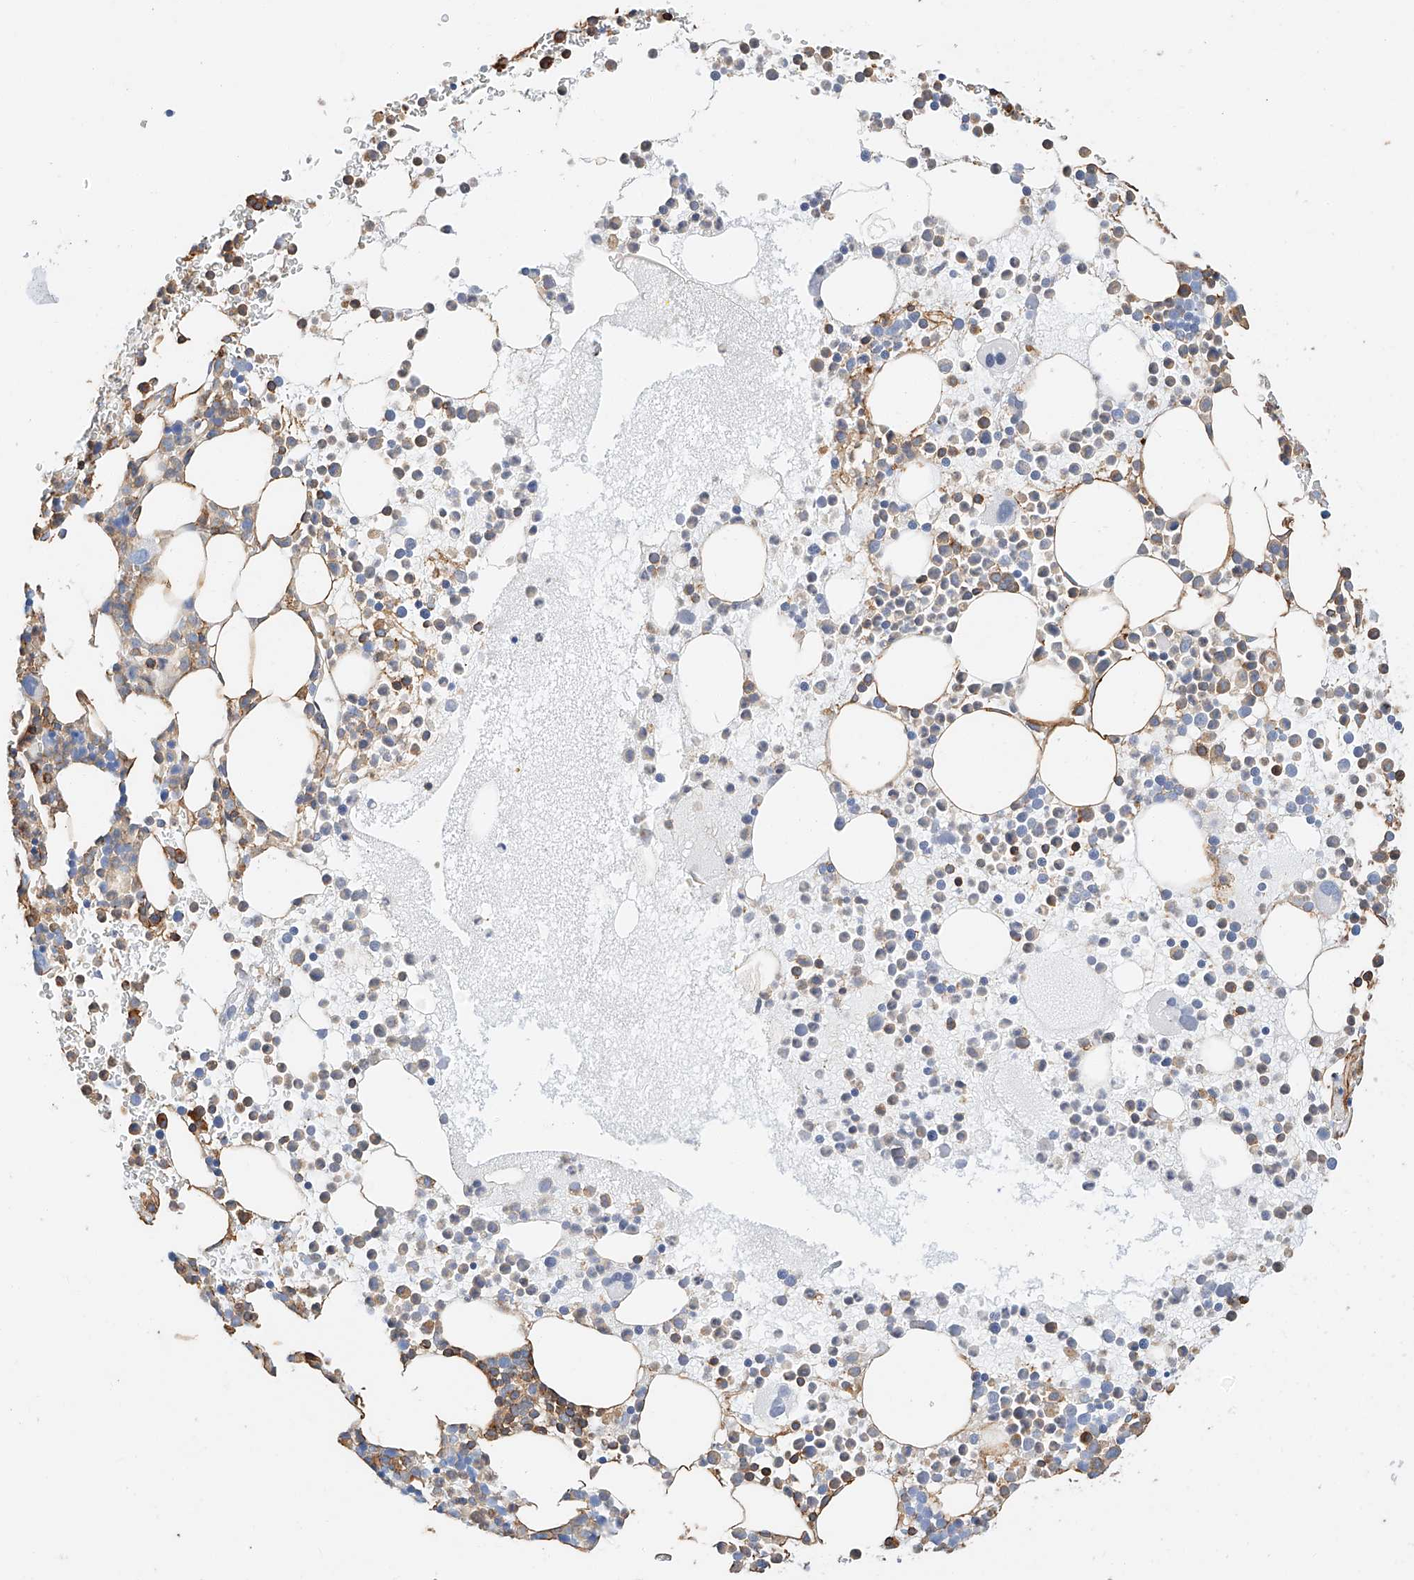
{"staining": {"intensity": "moderate", "quantity": "25%-75%", "location": "cytoplasmic/membranous"}, "tissue": "bone marrow", "cell_type": "Hematopoietic cells", "image_type": "normal", "snomed": [{"axis": "morphology", "description": "Normal tissue, NOS"}, {"axis": "topography", "description": "Bone marrow"}], "caption": "Approximately 25%-75% of hematopoietic cells in benign human bone marrow exhibit moderate cytoplasmic/membranous protein staining as visualized by brown immunohistochemical staining.", "gene": "WFS1", "patient": {"sex": "female", "age": 78}}